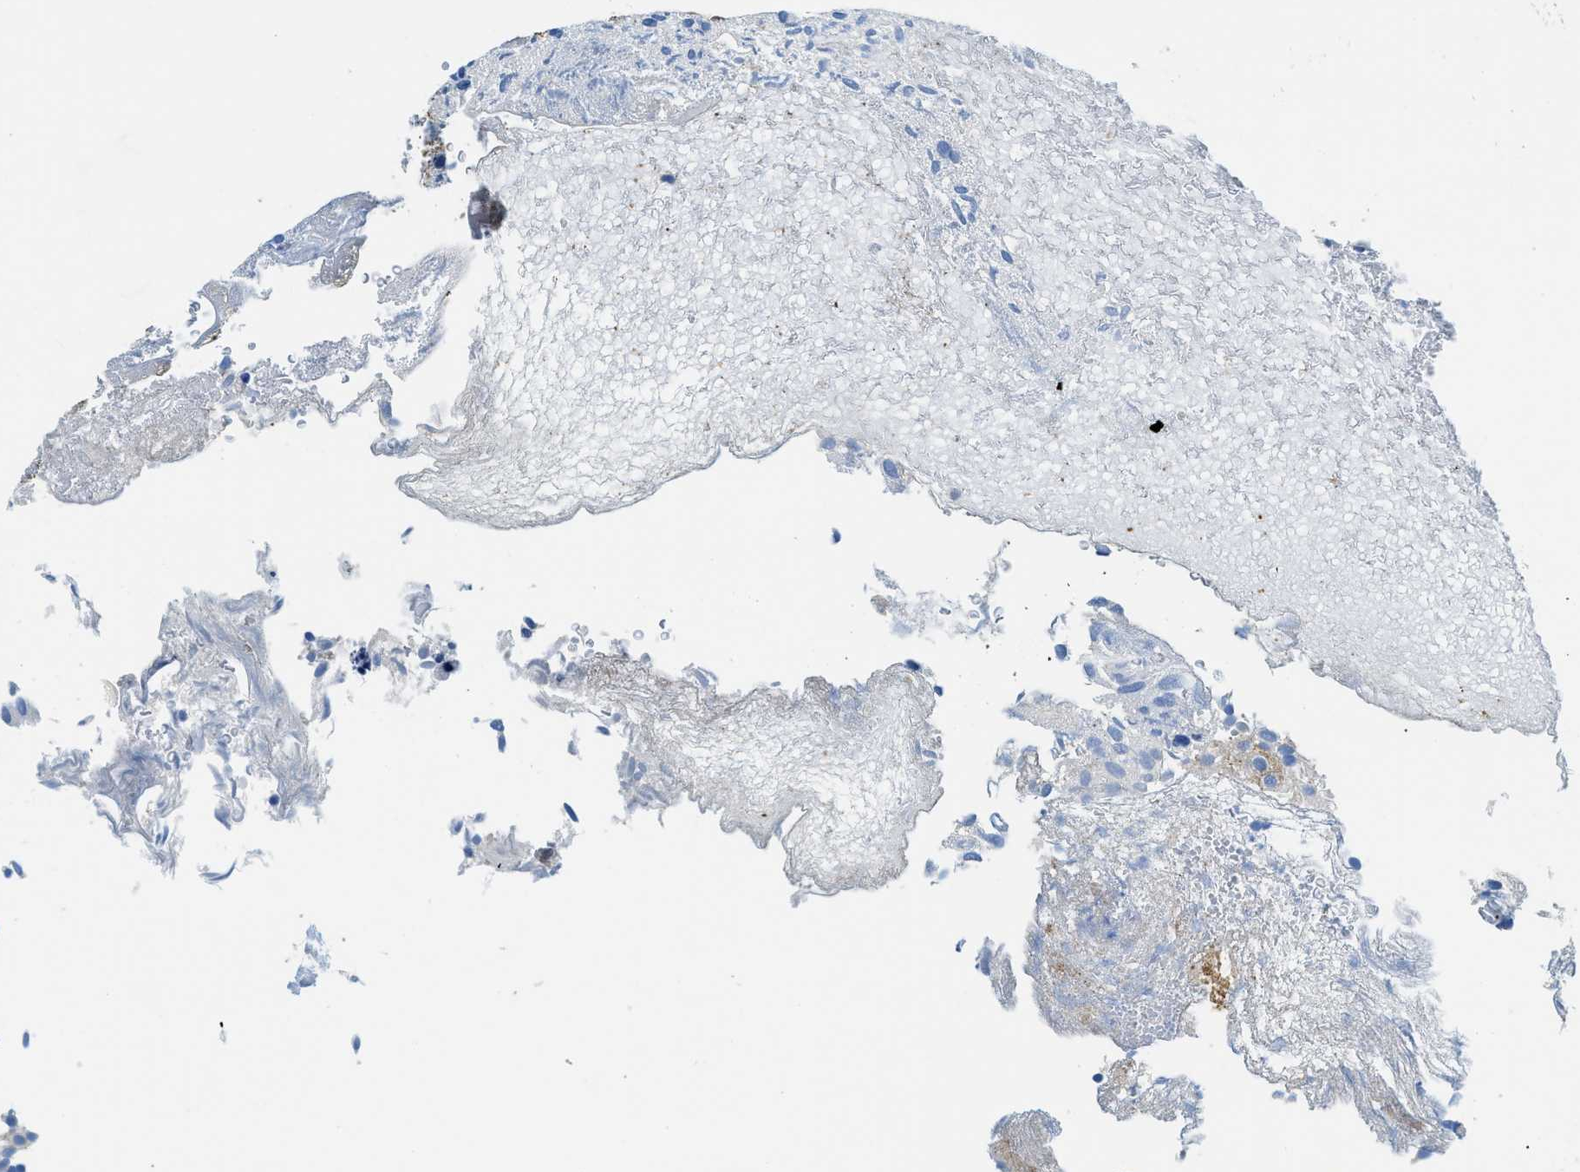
{"staining": {"intensity": "weak", "quantity": "25%-75%", "location": "cytoplasmic/membranous"}, "tissue": "urothelial cancer", "cell_type": "Tumor cells", "image_type": "cancer", "snomed": [{"axis": "morphology", "description": "Urothelial carcinoma, Low grade"}, {"axis": "topography", "description": "Urinary bladder"}], "caption": "A histopathology image showing weak cytoplasmic/membranous expression in about 25%-75% of tumor cells in low-grade urothelial carcinoma, as visualized by brown immunohistochemical staining.", "gene": "CUTA", "patient": {"sex": "male", "age": 78}}